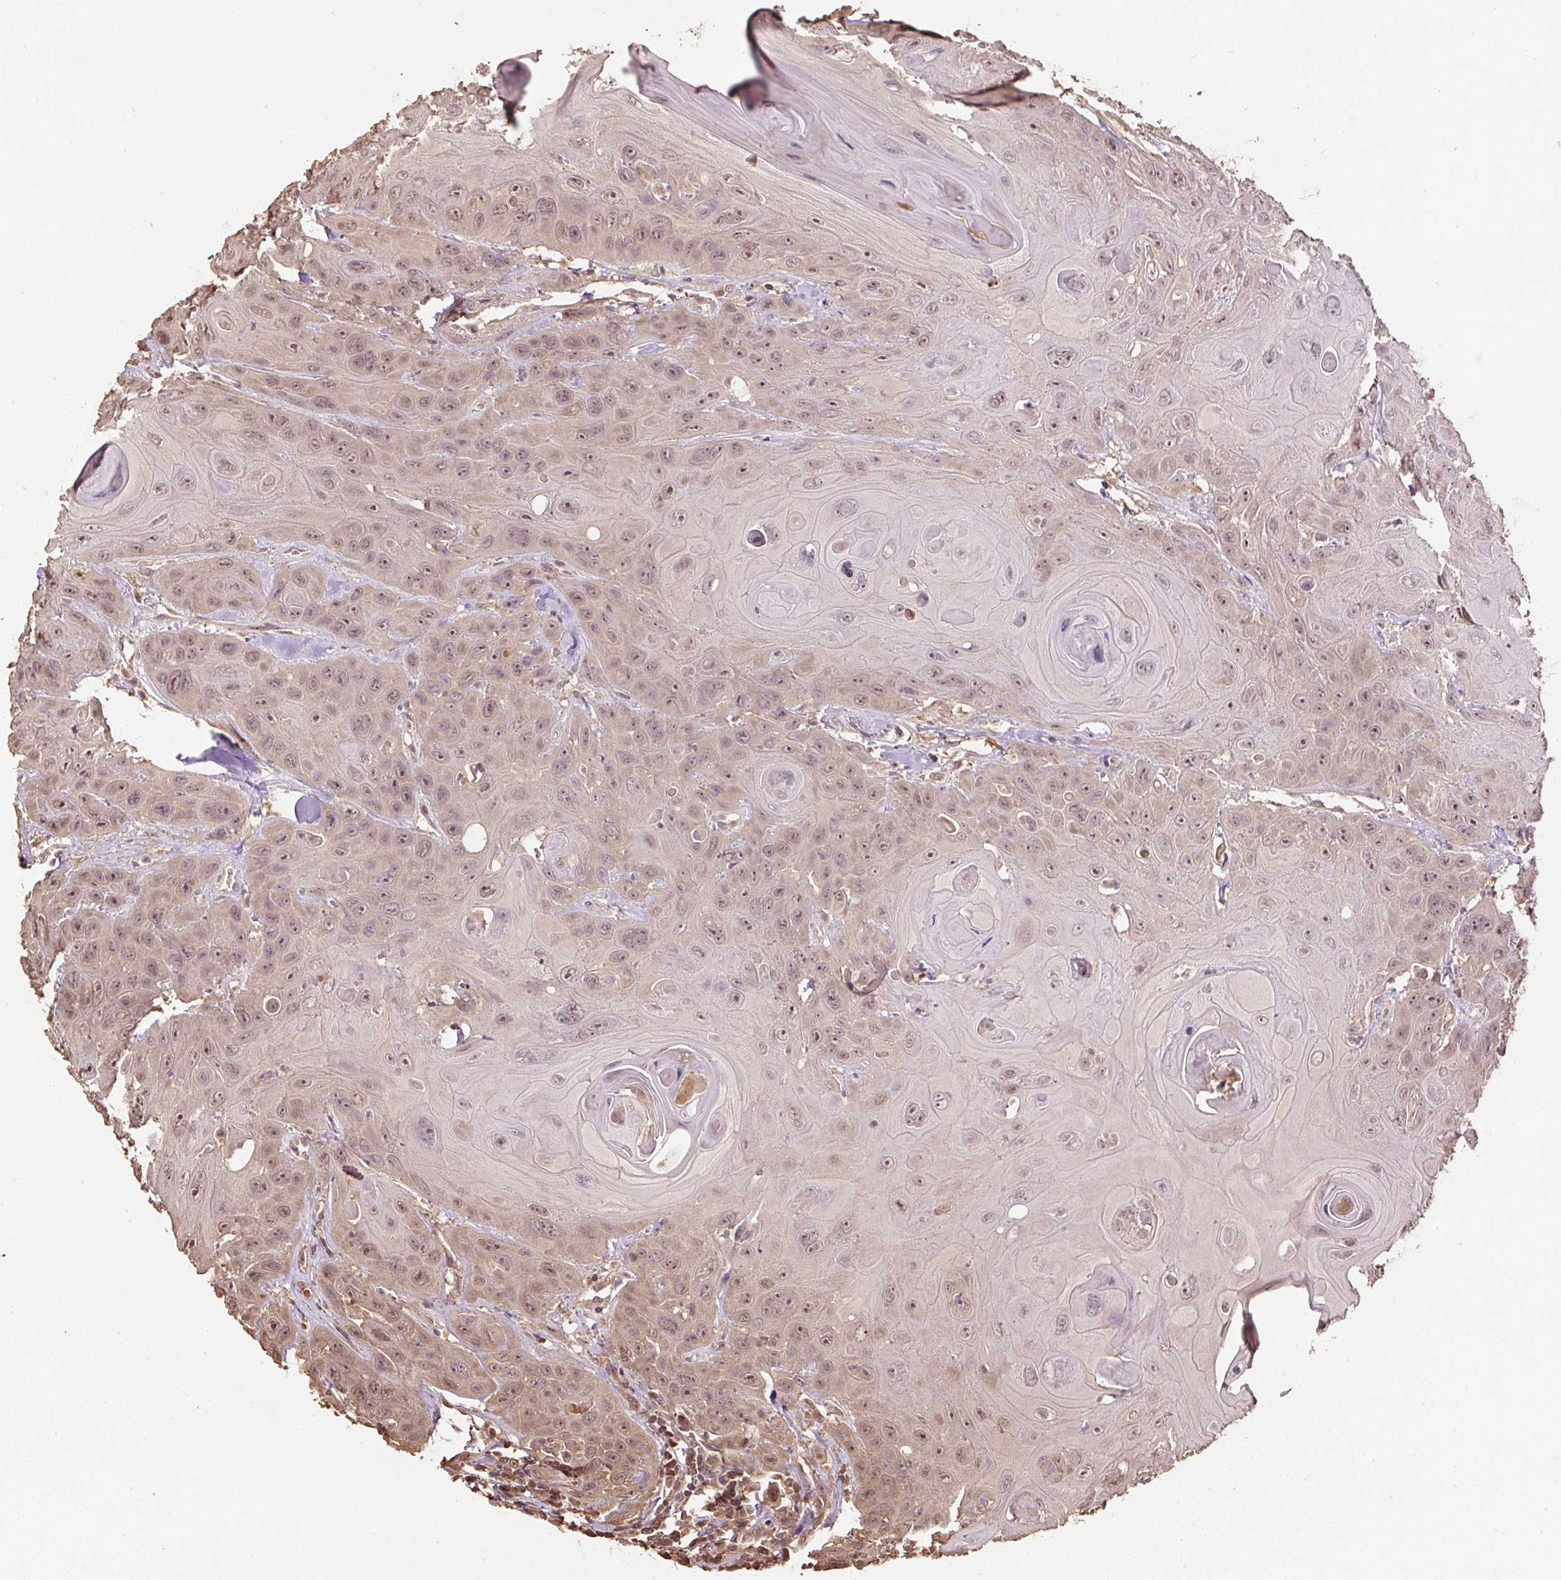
{"staining": {"intensity": "moderate", "quantity": ">75%", "location": "cytoplasmic/membranous,nuclear"}, "tissue": "head and neck cancer", "cell_type": "Tumor cells", "image_type": "cancer", "snomed": [{"axis": "morphology", "description": "Squamous cell carcinoma, NOS"}, {"axis": "topography", "description": "Head-Neck"}], "caption": "Immunohistochemistry image of neoplastic tissue: head and neck cancer (squamous cell carcinoma) stained using immunohistochemistry reveals medium levels of moderate protein expression localized specifically in the cytoplasmic/membranous and nuclear of tumor cells, appearing as a cytoplasmic/membranous and nuclear brown color.", "gene": "TMEM170B", "patient": {"sex": "female", "age": 59}}